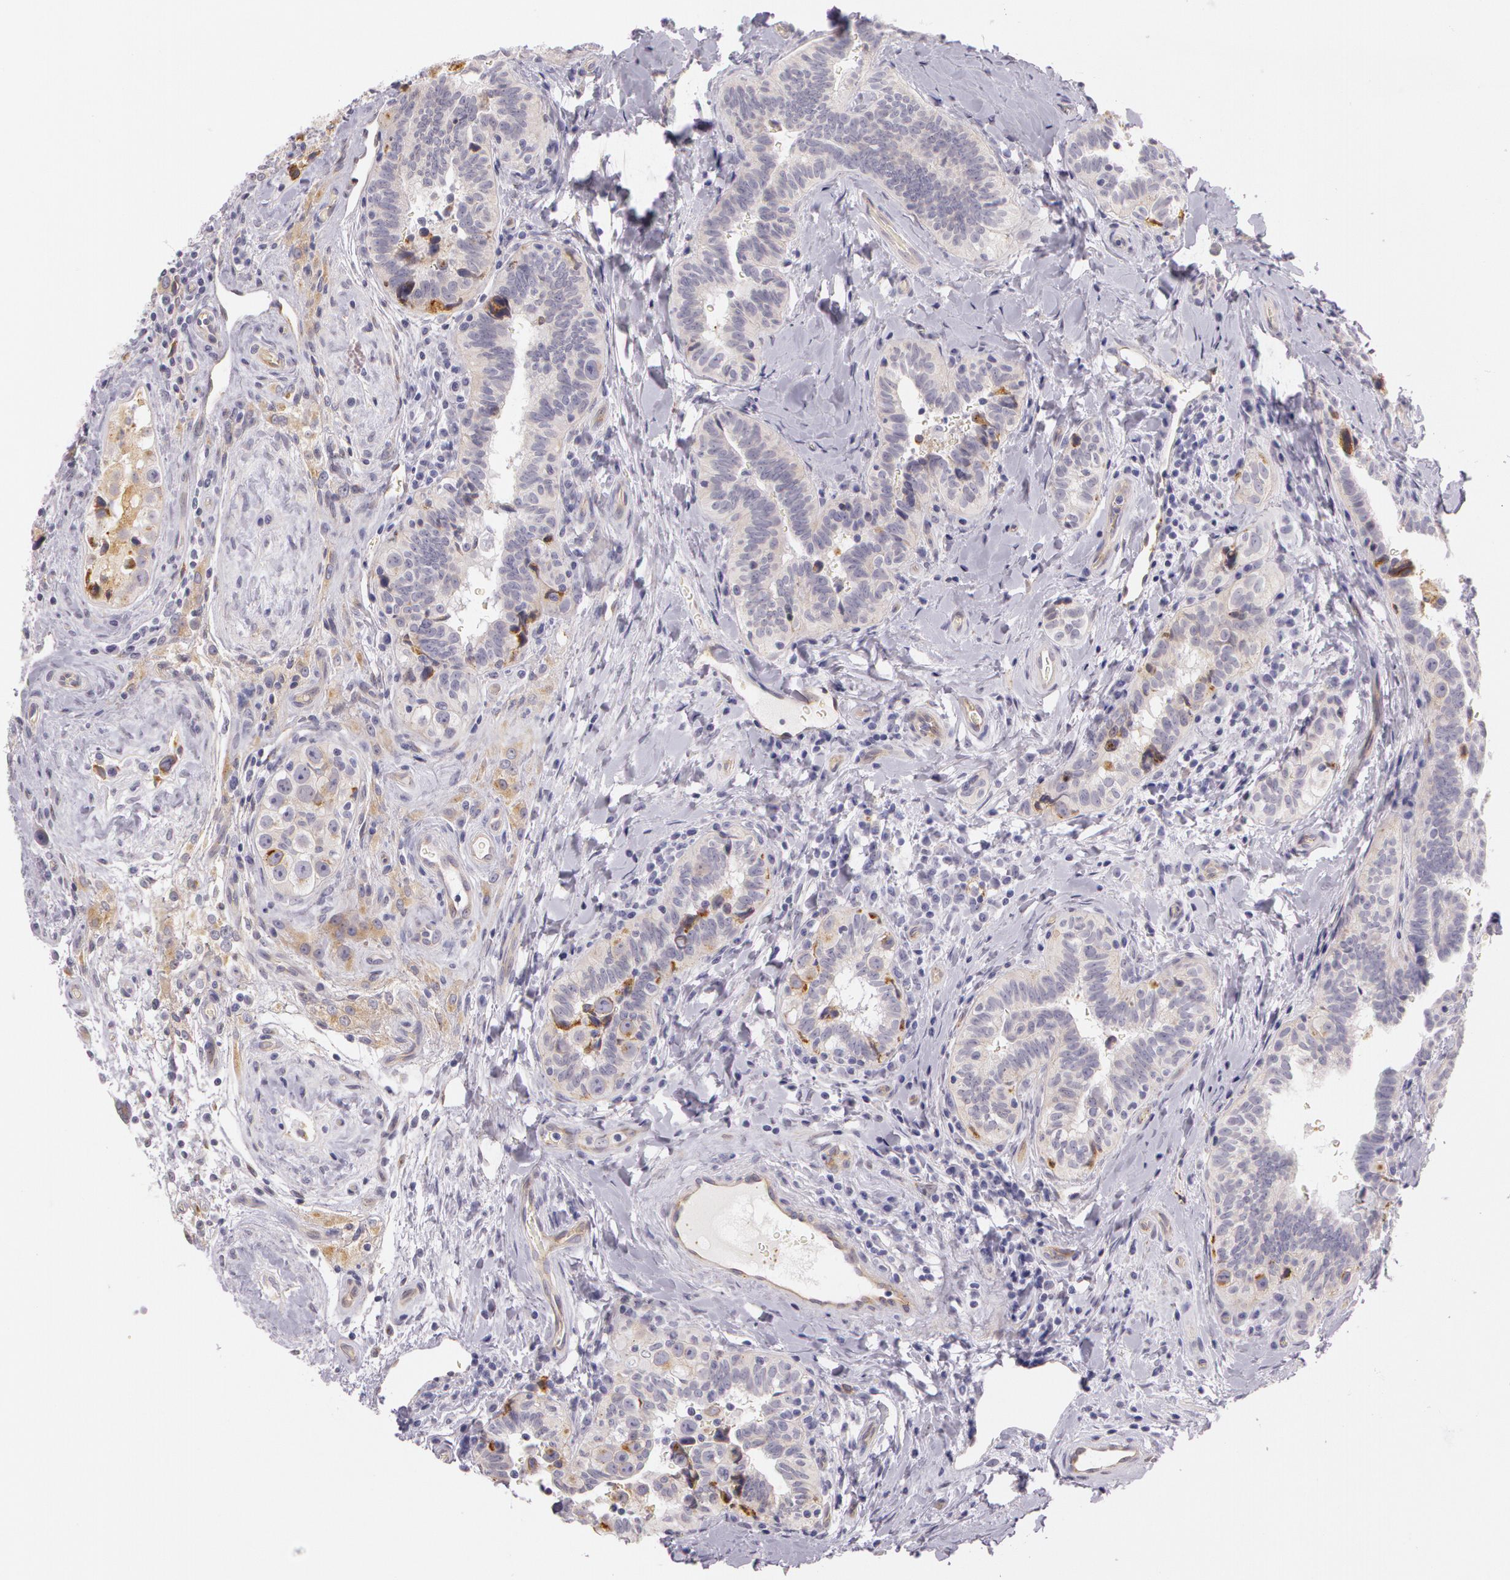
{"staining": {"intensity": "moderate", "quantity": "25%-75%", "location": "cytoplasmic/membranous"}, "tissue": "testis cancer", "cell_type": "Tumor cells", "image_type": "cancer", "snomed": [{"axis": "morphology", "description": "Seminoma, NOS"}, {"axis": "topography", "description": "Testis"}], "caption": "The photomicrograph displays immunohistochemical staining of testis cancer (seminoma). There is moderate cytoplasmic/membranous positivity is seen in about 25%-75% of tumor cells.", "gene": "APP", "patient": {"sex": "male", "age": 32}}